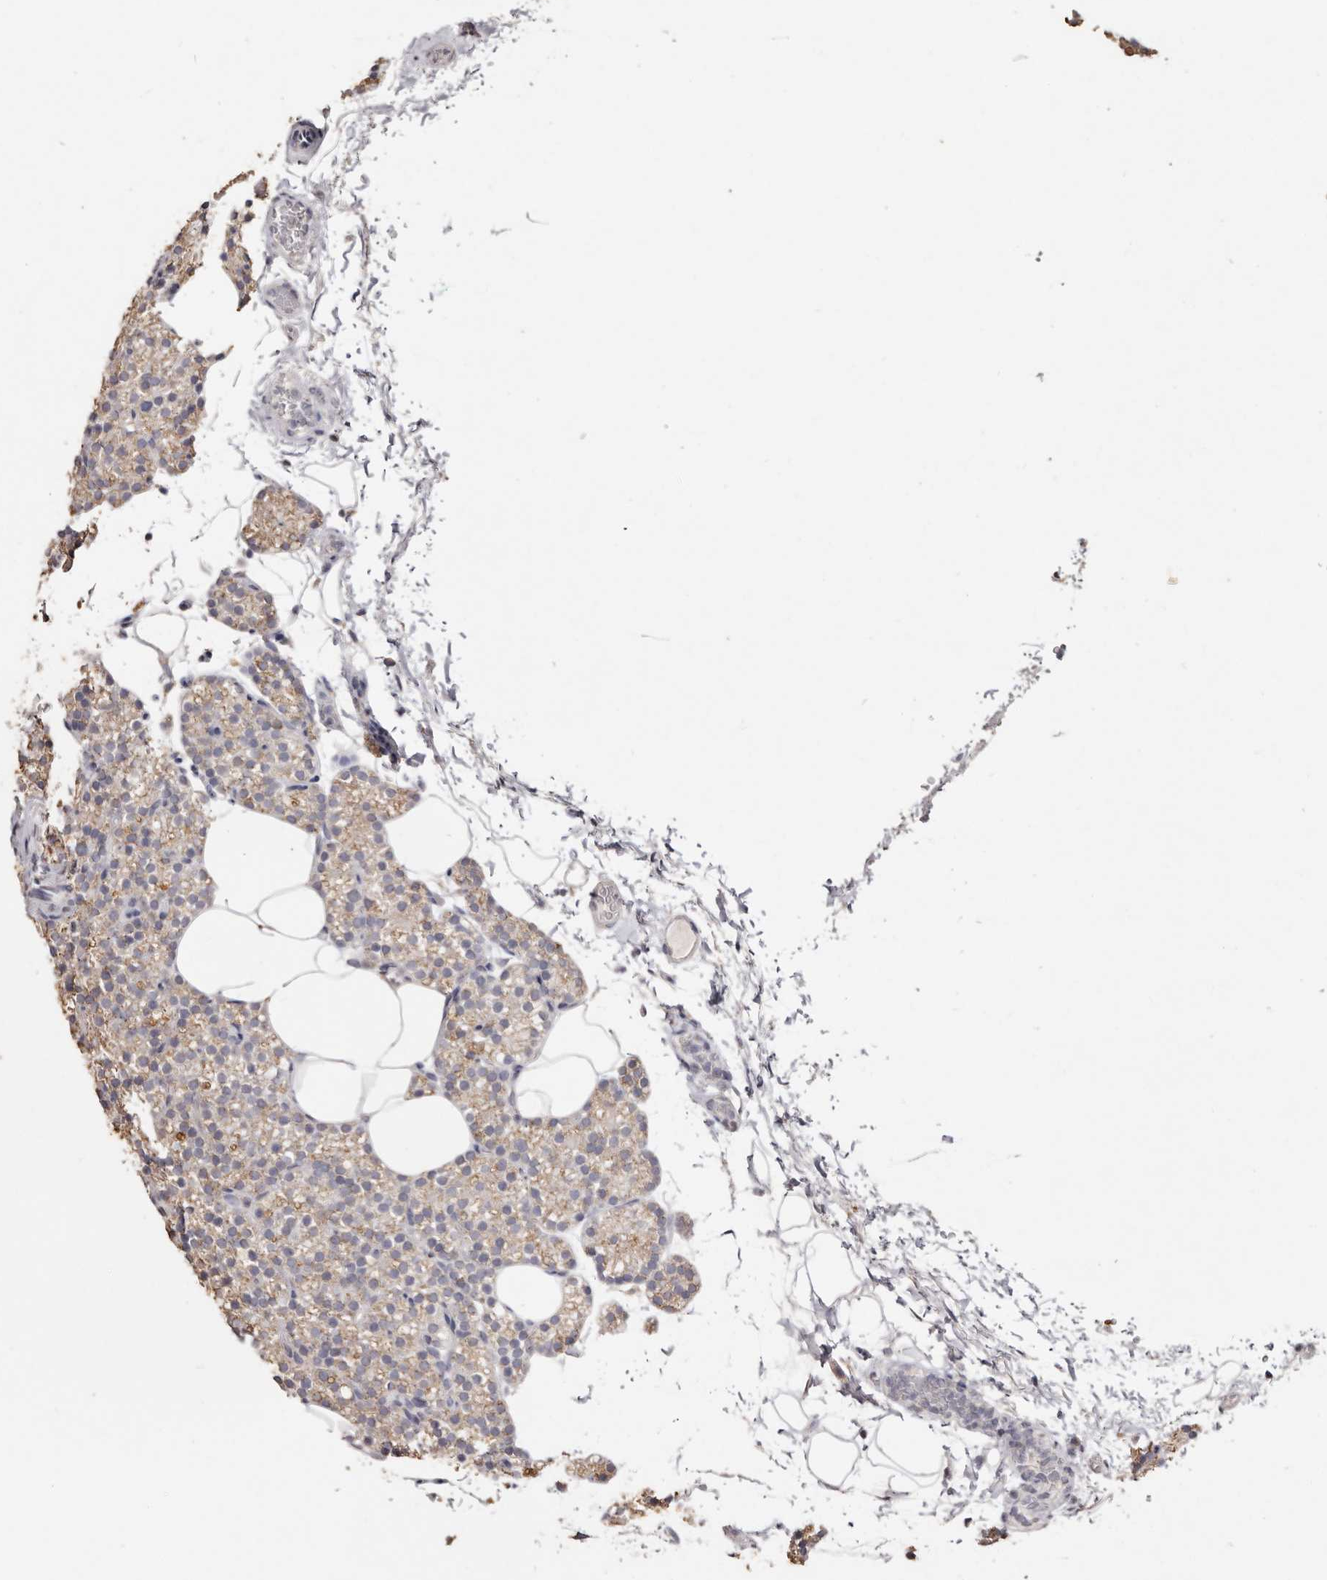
{"staining": {"intensity": "weak", "quantity": "<25%", "location": "cytoplasmic/membranous"}, "tissue": "parathyroid gland", "cell_type": "Glandular cells", "image_type": "normal", "snomed": [{"axis": "morphology", "description": "Normal tissue, NOS"}, {"axis": "topography", "description": "Parathyroid gland"}], "caption": "Immunohistochemistry (IHC) of benign parathyroid gland demonstrates no positivity in glandular cells. Nuclei are stained in blue.", "gene": "LGALS7B", "patient": {"sex": "female", "age": 56}}